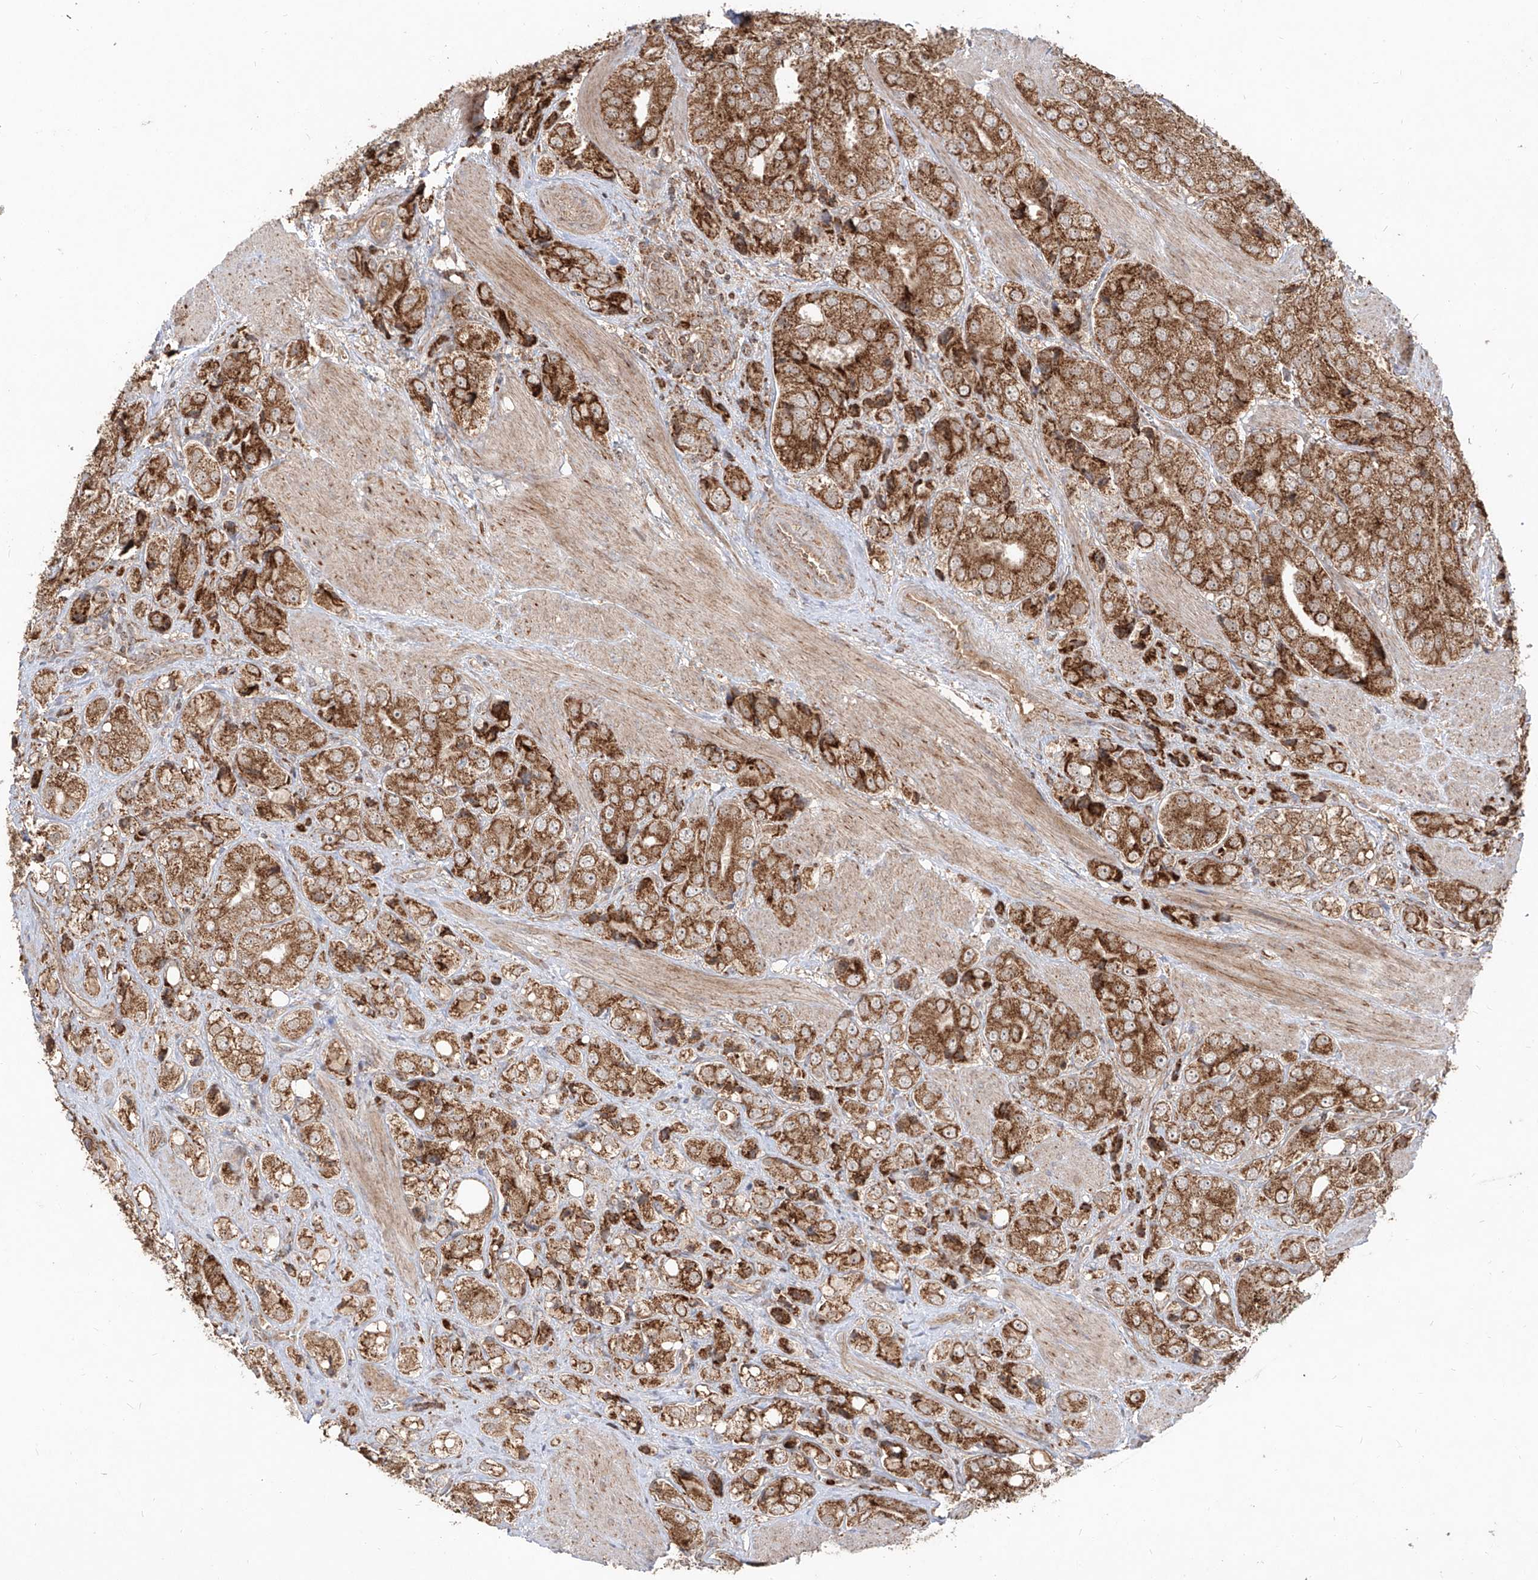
{"staining": {"intensity": "strong", "quantity": ">75%", "location": "cytoplasmic/membranous"}, "tissue": "prostate cancer", "cell_type": "Tumor cells", "image_type": "cancer", "snomed": [{"axis": "morphology", "description": "Adenocarcinoma, High grade"}, {"axis": "topography", "description": "Prostate"}], "caption": "Immunohistochemical staining of human prostate adenocarcinoma (high-grade) shows strong cytoplasmic/membranous protein staining in approximately >75% of tumor cells.", "gene": "AIM2", "patient": {"sex": "male", "age": 50}}